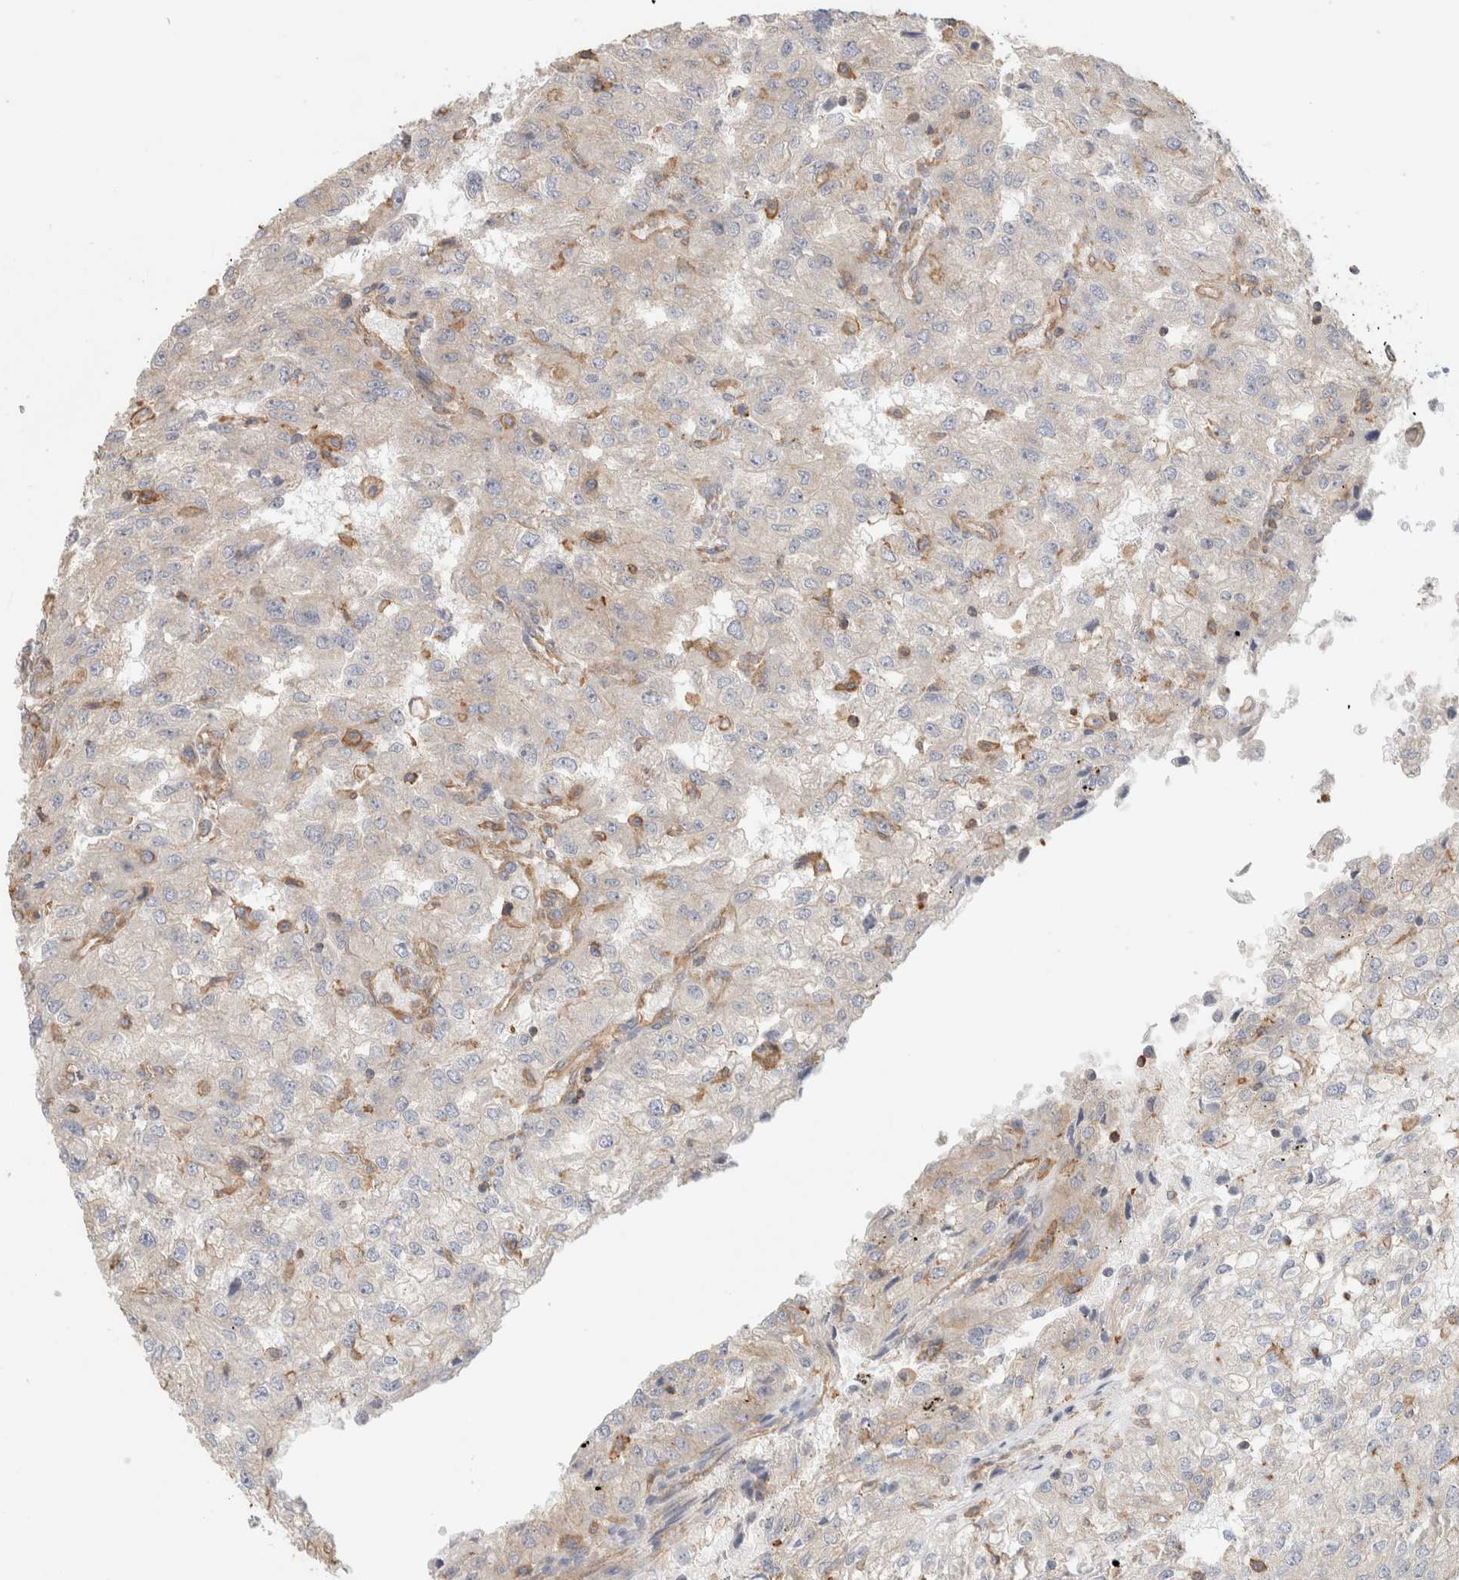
{"staining": {"intensity": "weak", "quantity": "<25%", "location": "cytoplasmic/membranous"}, "tissue": "renal cancer", "cell_type": "Tumor cells", "image_type": "cancer", "snomed": [{"axis": "morphology", "description": "Adenocarcinoma, NOS"}, {"axis": "topography", "description": "Kidney"}], "caption": "Protein analysis of renal cancer reveals no significant staining in tumor cells. Nuclei are stained in blue.", "gene": "CFAP418", "patient": {"sex": "female", "age": 54}}